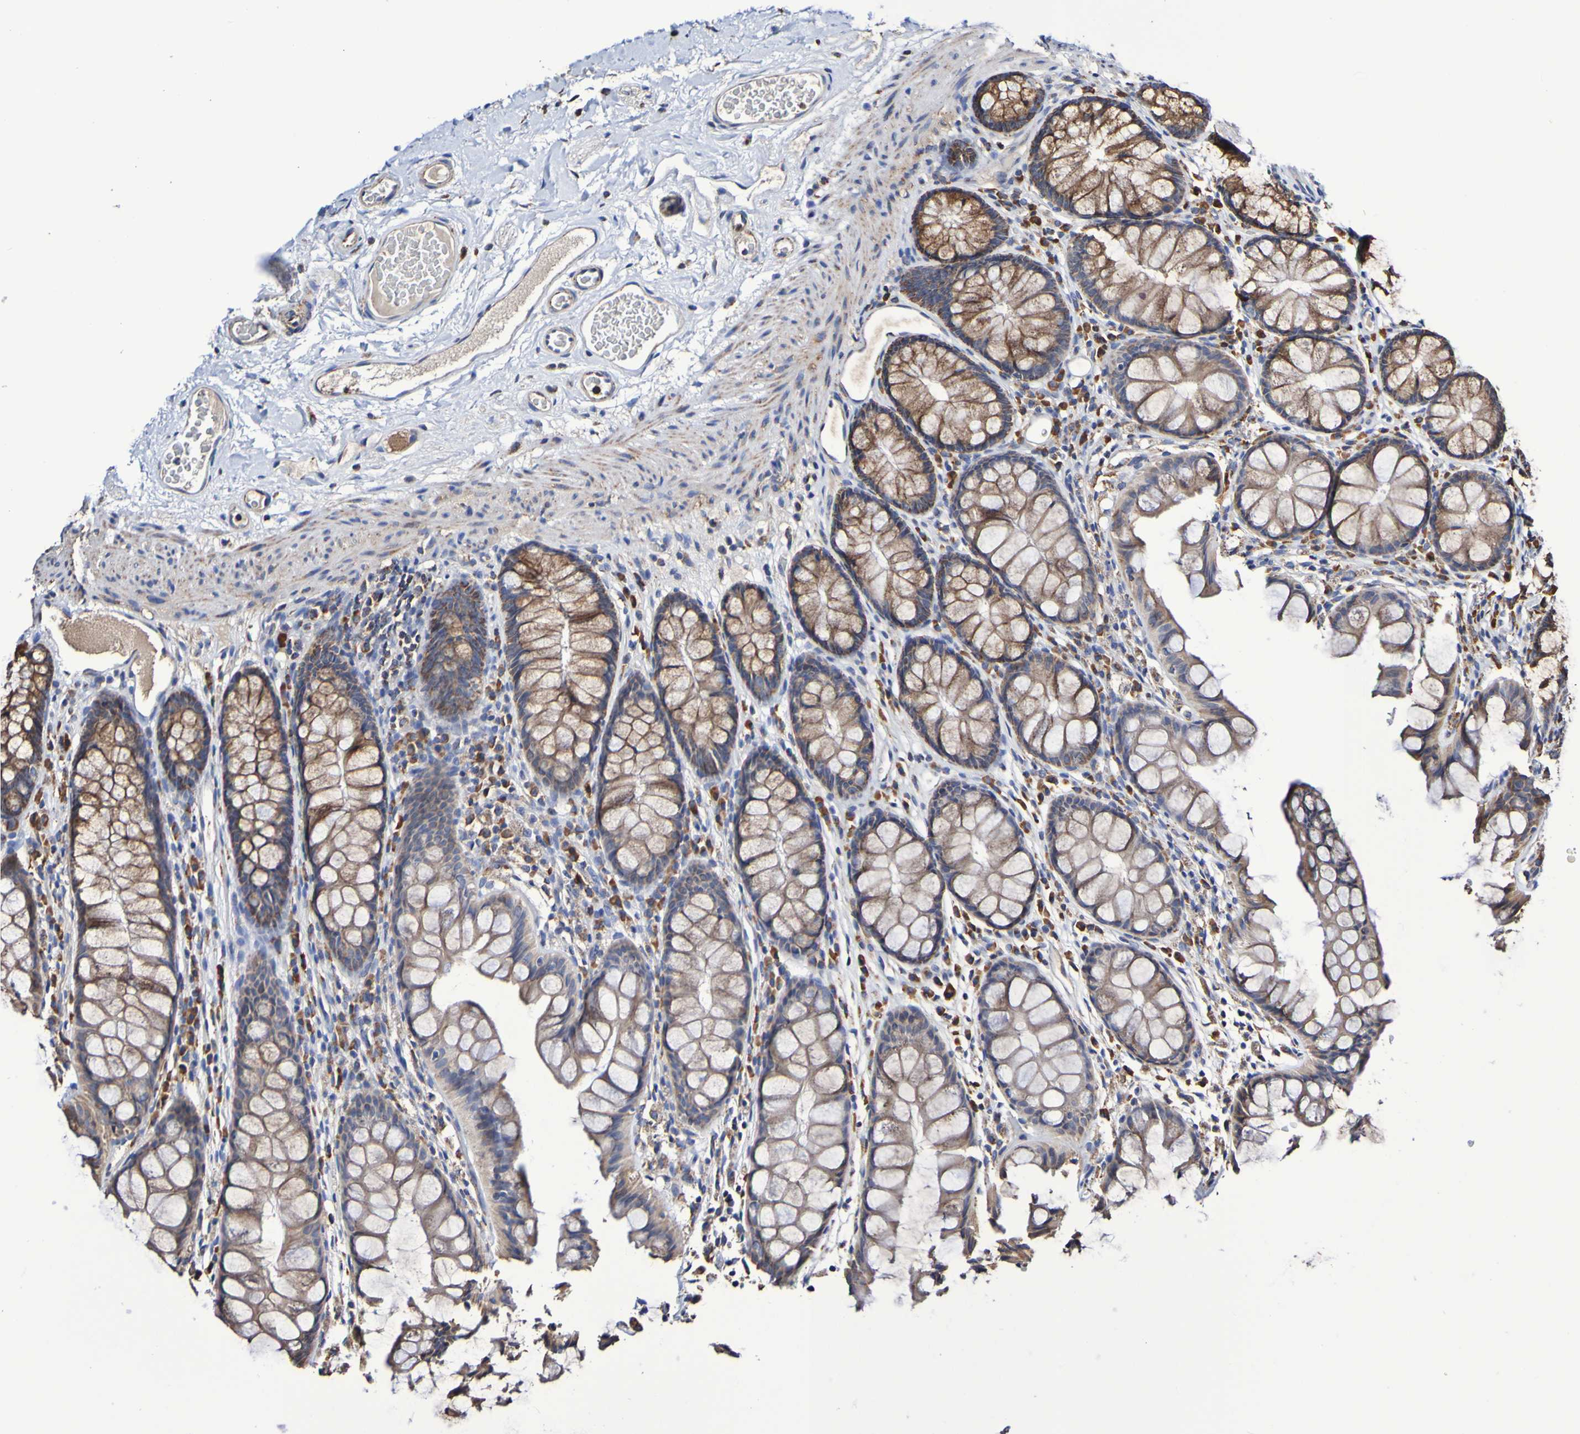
{"staining": {"intensity": "weak", "quantity": "25%-75%", "location": "cytoplasmic/membranous"}, "tissue": "colon", "cell_type": "Endothelial cells", "image_type": "normal", "snomed": [{"axis": "morphology", "description": "Normal tissue, NOS"}, {"axis": "topography", "description": "Colon"}], "caption": "Colon stained for a protein reveals weak cytoplasmic/membranous positivity in endothelial cells.", "gene": "IL18R1", "patient": {"sex": "female", "age": 55}}